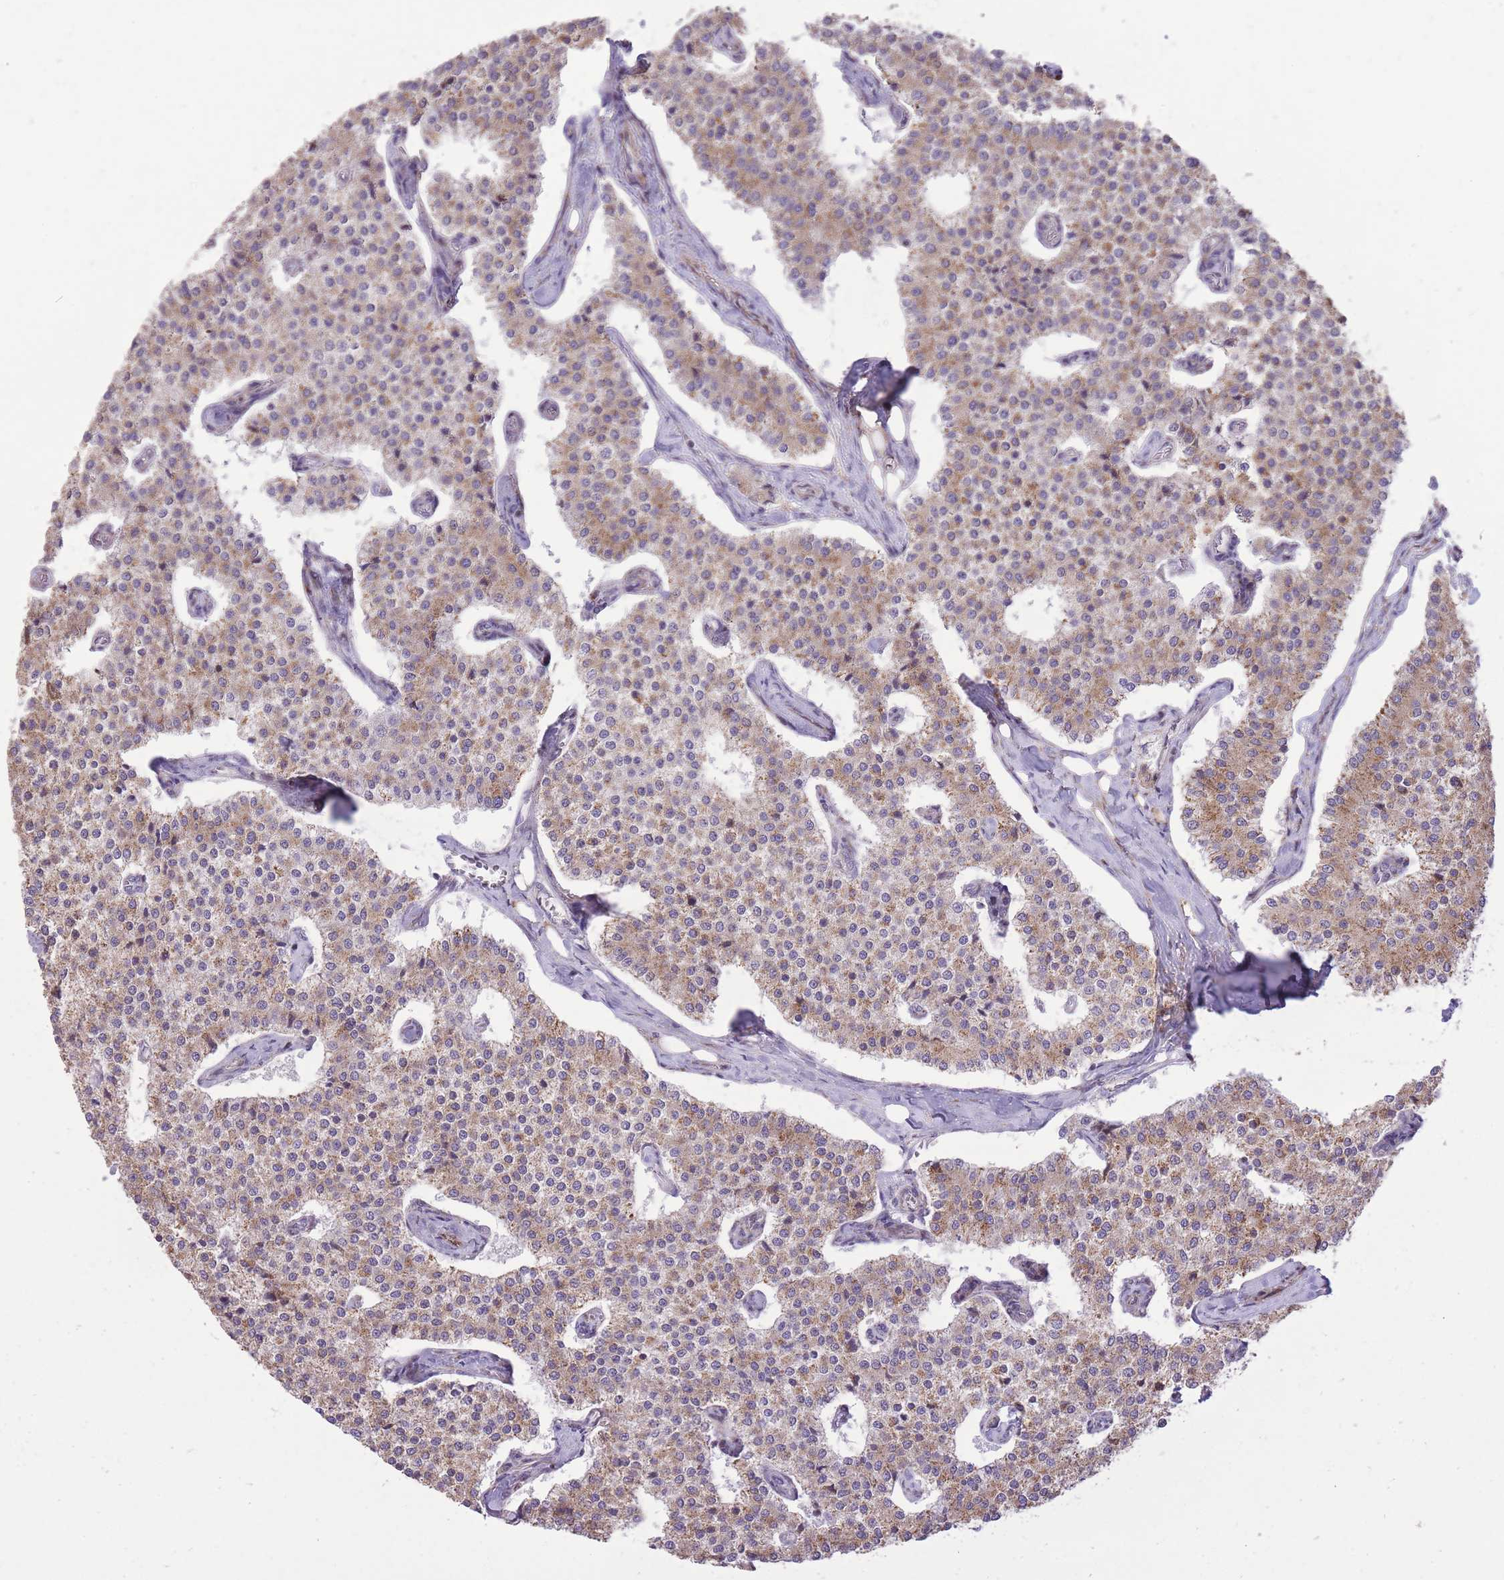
{"staining": {"intensity": "moderate", "quantity": "25%-75%", "location": "cytoplasmic/membranous"}, "tissue": "carcinoid", "cell_type": "Tumor cells", "image_type": "cancer", "snomed": [{"axis": "morphology", "description": "Carcinoid, malignant, NOS"}, {"axis": "topography", "description": "Colon"}], "caption": "IHC histopathology image of neoplastic tissue: human carcinoid (malignant) stained using IHC displays medium levels of moderate protein expression localized specifically in the cytoplasmic/membranous of tumor cells, appearing as a cytoplasmic/membranous brown color.", "gene": "SLC4A4", "patient": {"sex": "female", "age": 52}}